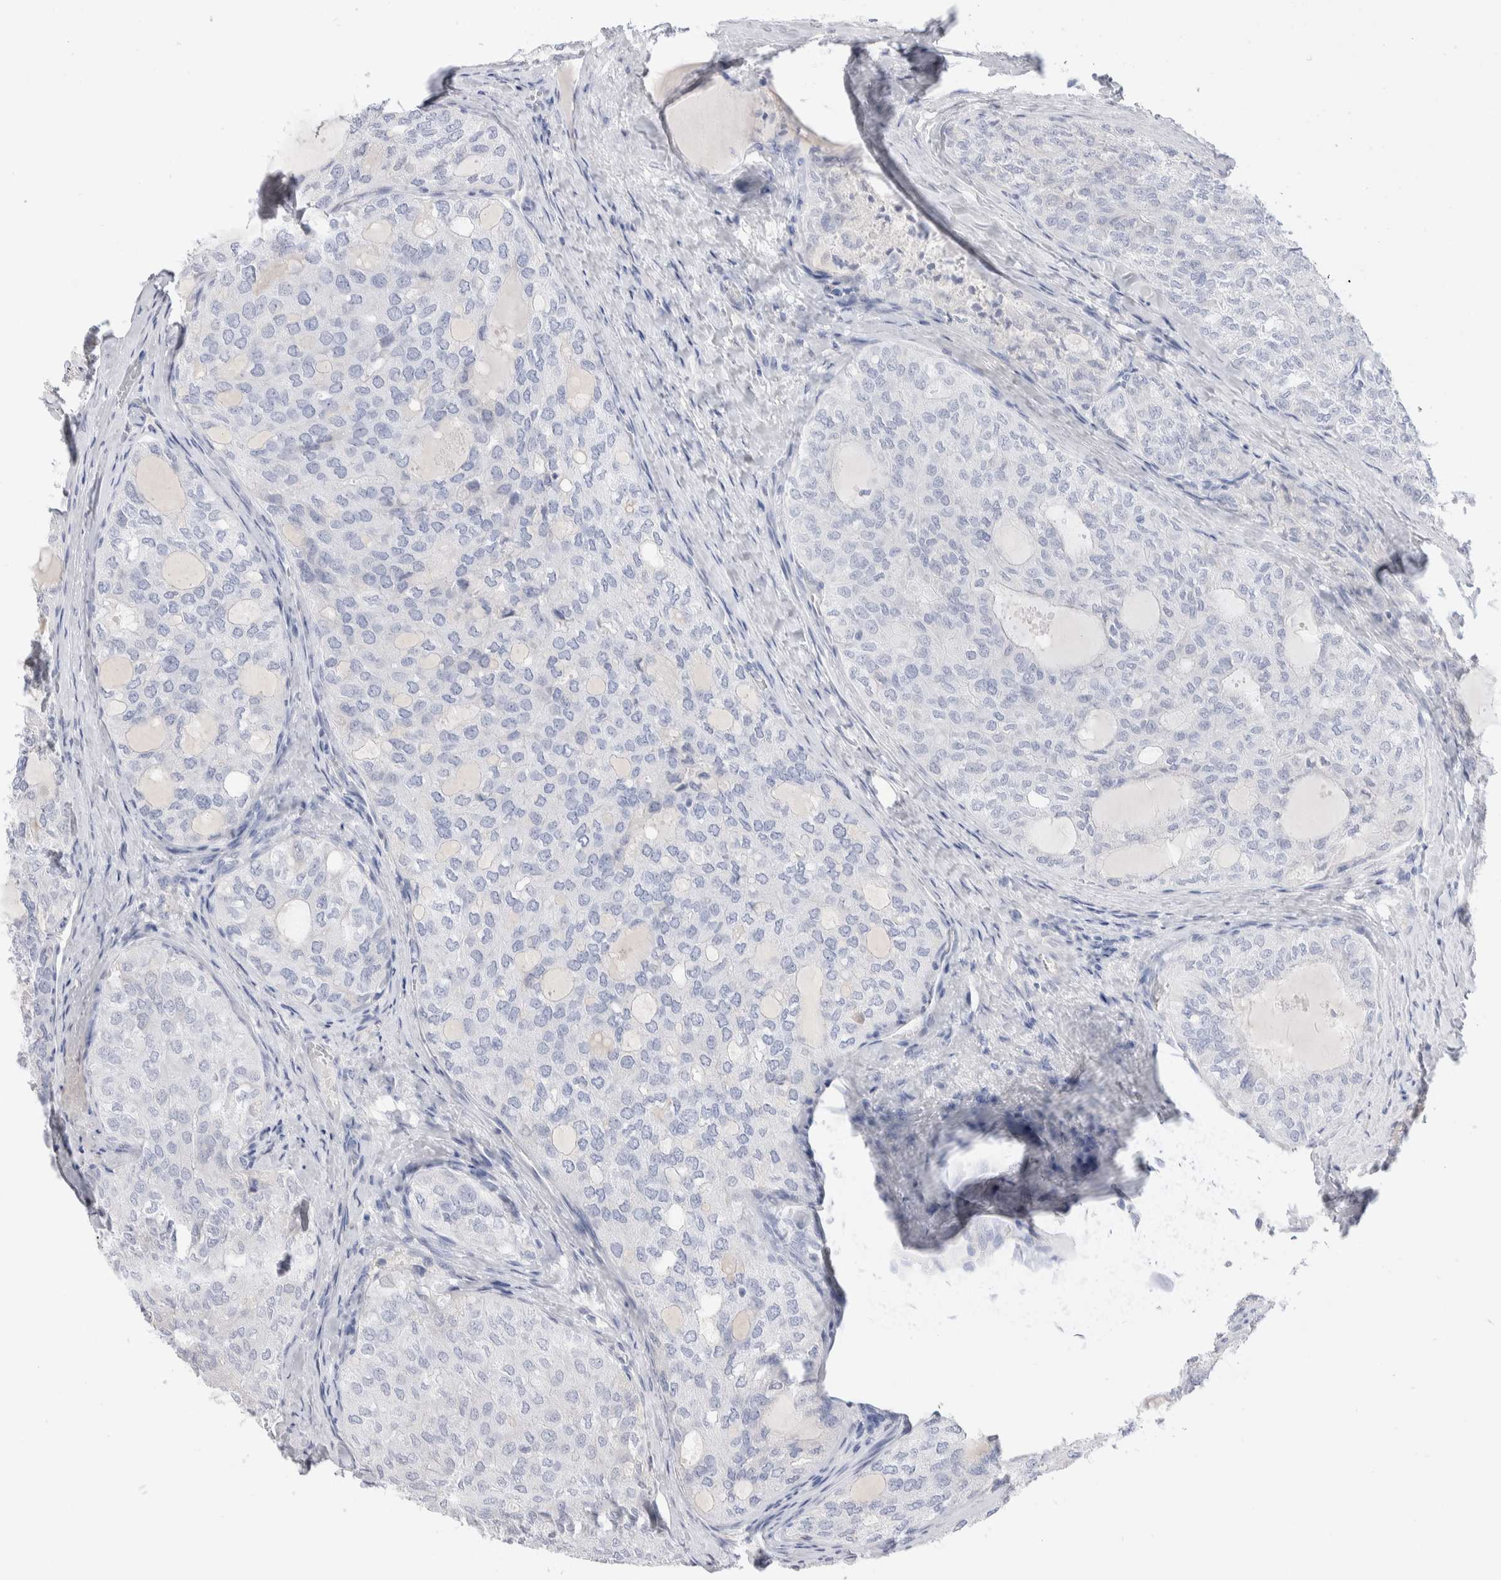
{"staining": {"intensity": "negative", "quantity": "none", "location": "none"}, "tissue": "thyroid cancer", "cell_type": "Tumor cells", "image_type": "cancer", "snomed": [{"axis": "morphology", "description": "Follicular adenoma carcinoma, NOS"}, {"axis": "topography", "description": "Thyroid gland"}], "caption": "Thyroid cancer (follicular adenoma carcinoma) was stained to show a protein in brown. There is no significant positivity in tumor cells. (Brightfield microscopy of DAB immunohistochemistry at high magnification).", "gene": "GDA", "patient": {"sex": "male", "age": 75}}